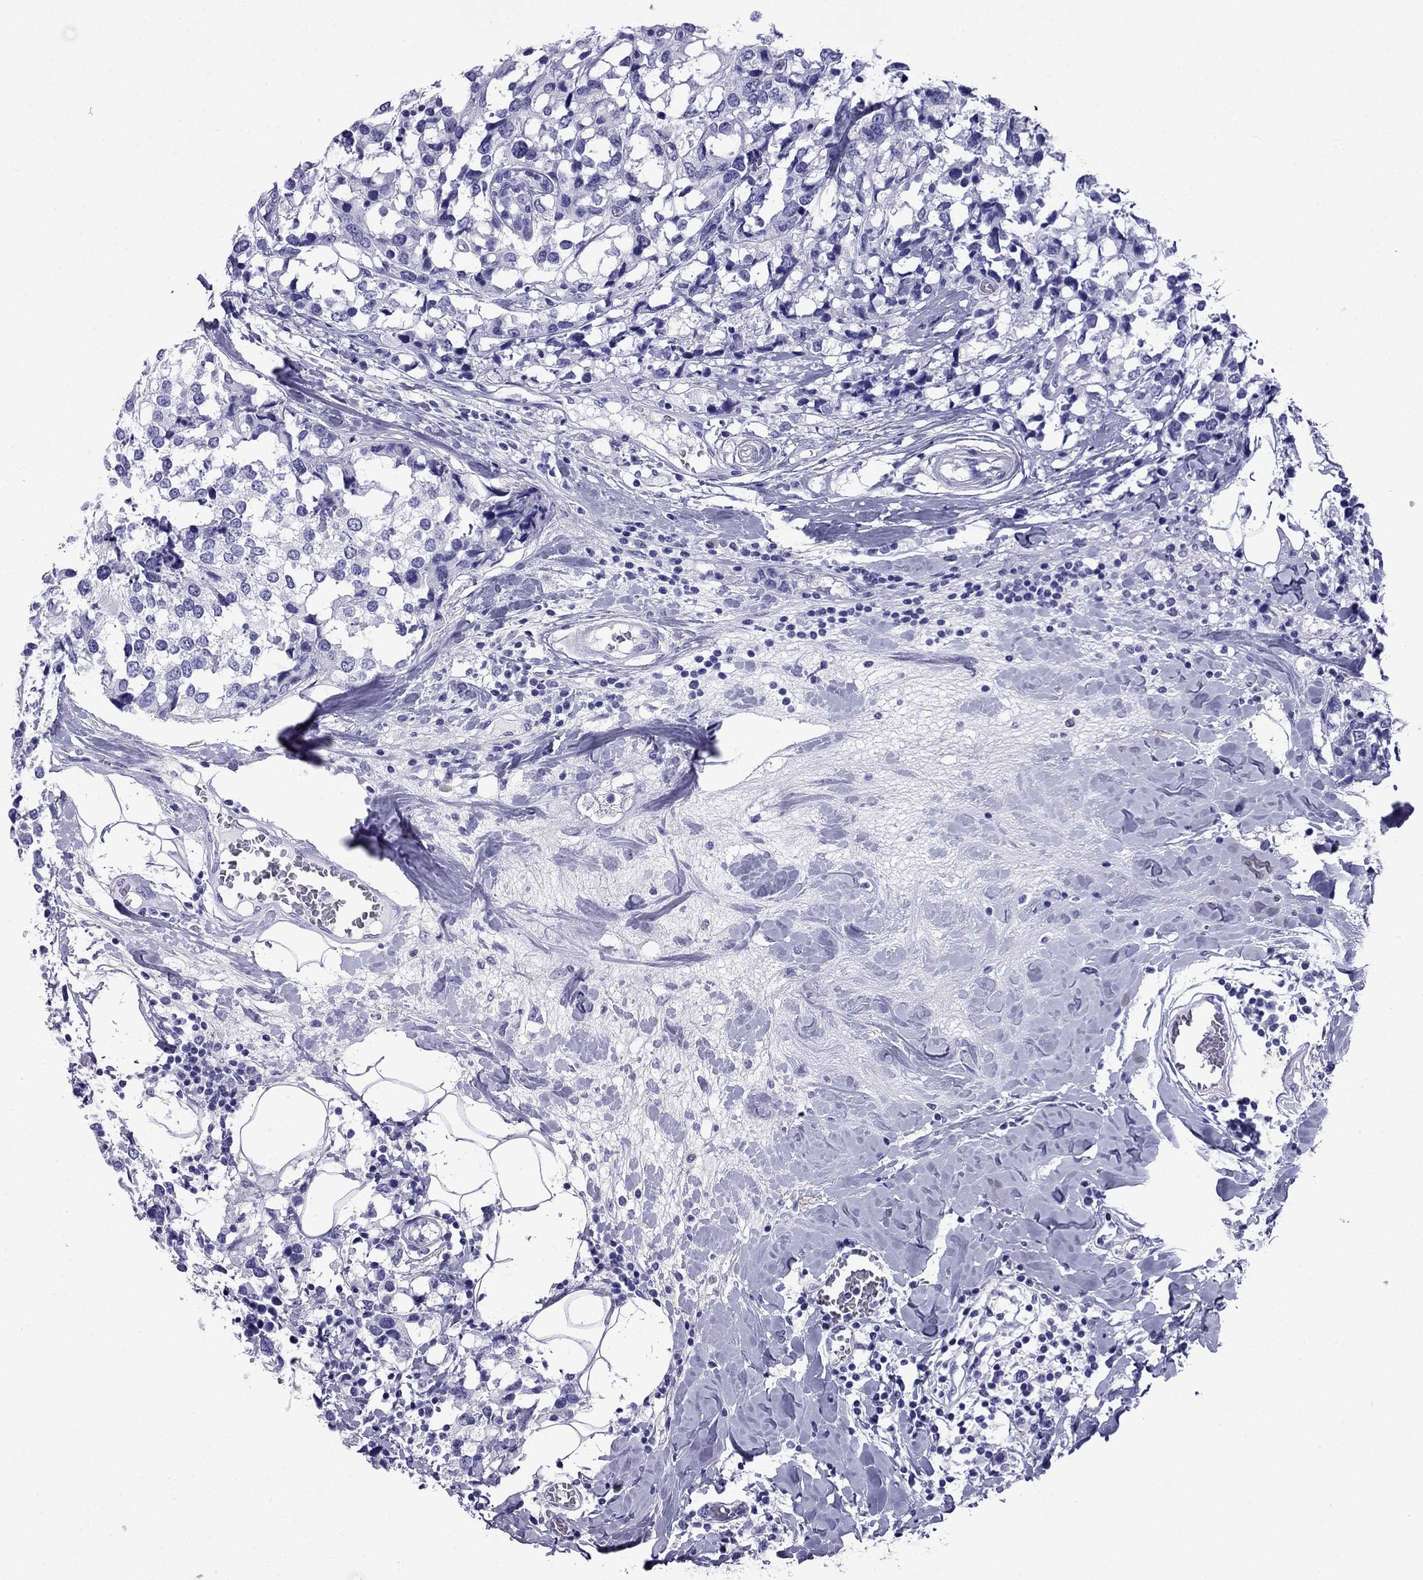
{"staining": {"intensity": "negative", "quantity": "none", "location": "none"}, "tissue": "breast cancer", "cell_type": "Tumor cells", "image_type": "cancer", "snomed": [{"axis": "morphology", "description": "Lobular carcinoma"}, {"axis": "topography", "description": "Breast"}], "caption": "The photomicrograph exhibits no staining of tumor cells in breast cancer.", "gene": "ARR3", "patient": {"sex": "female", "age": 59}}